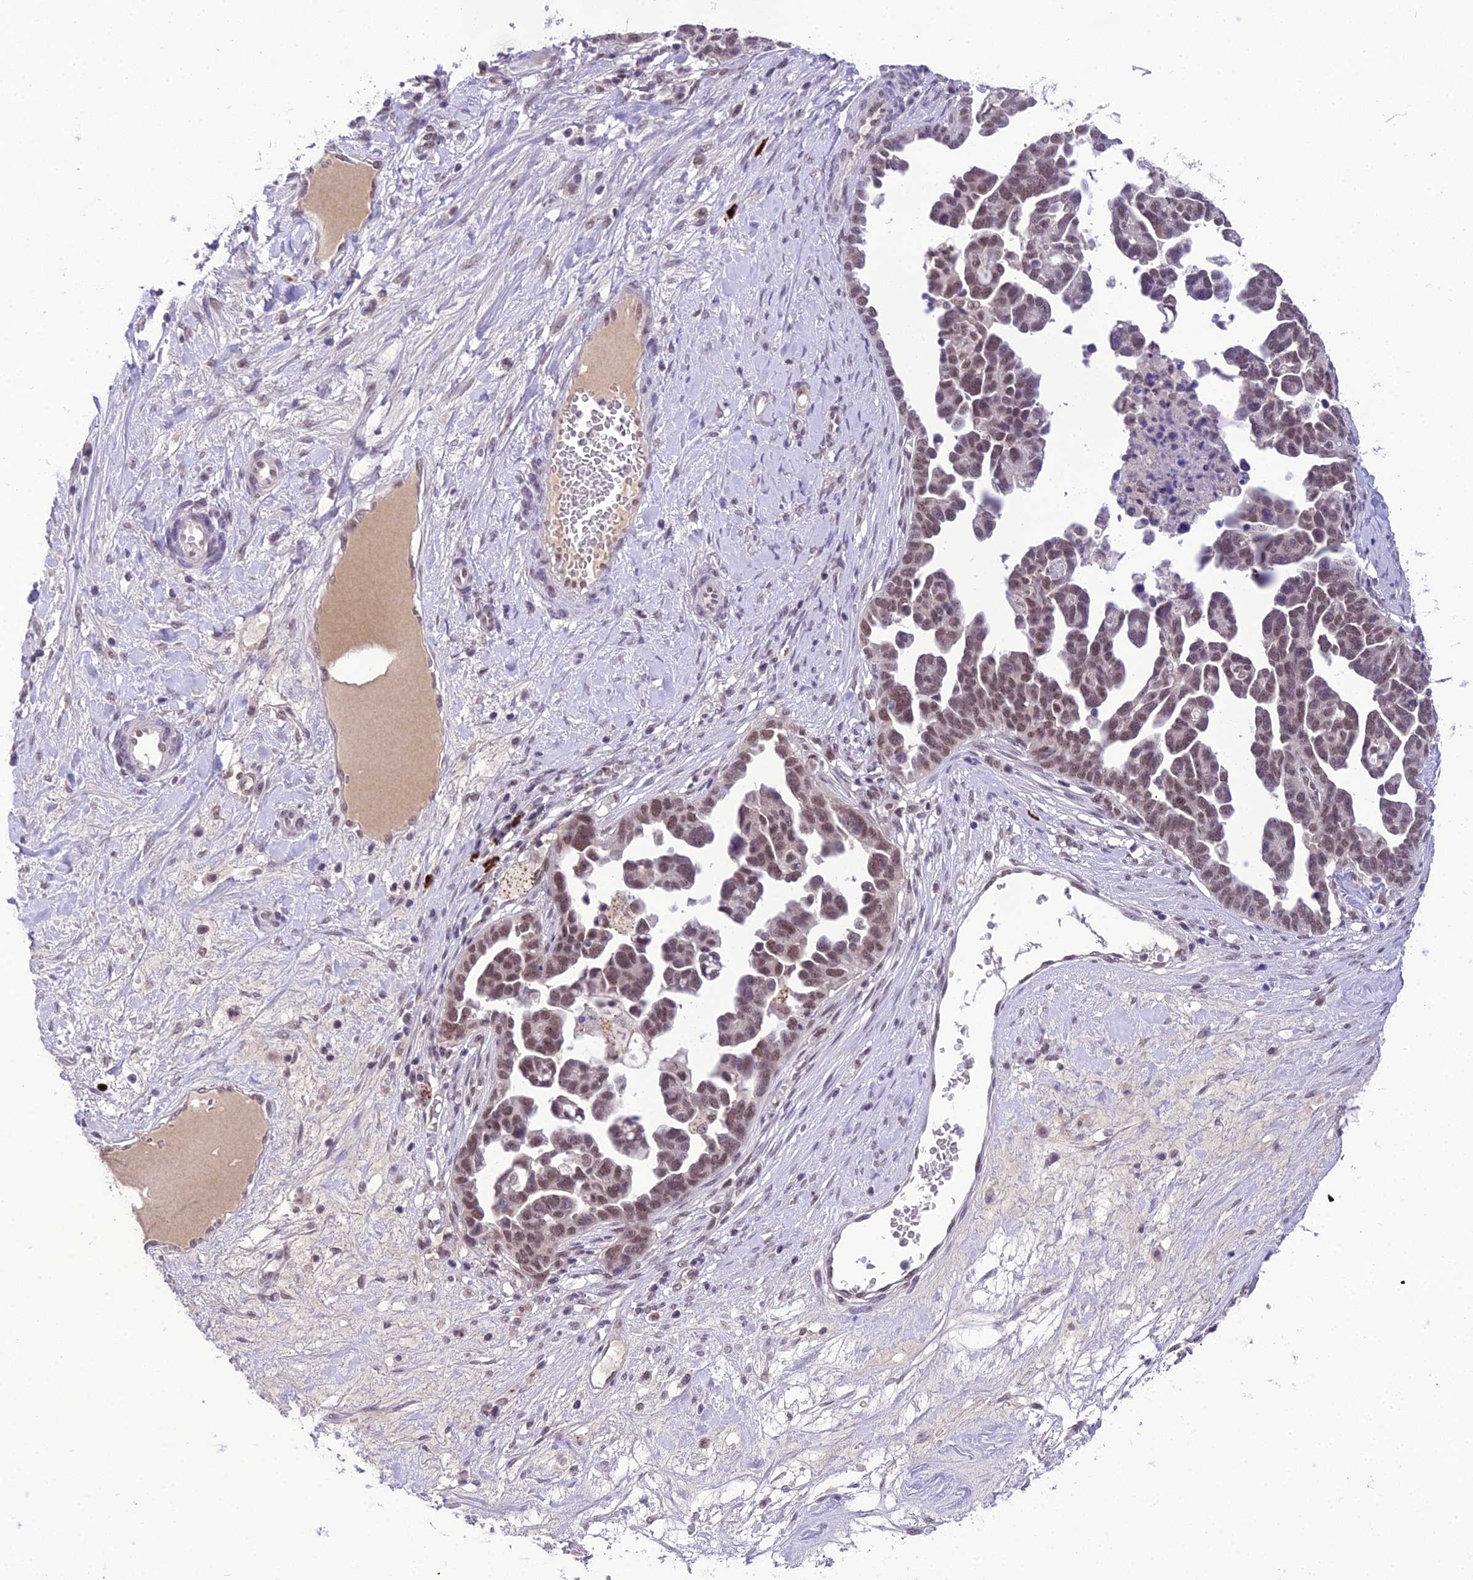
{"staining": {"intensity": "moderate", "quantity": ">75%", "location": "nuclear"}, "tissue": "ovarian cancer", "cell_type": "Tumor cells", "image_type": "cancer", "snomed": [{"axis": "morphology", "description": "Cystadenocarcinoma, serous, NOS"}, {"axis": "topography", "description": "Ovary"}], "caption": "Tumor cells show medium levels of moderate nuclear expression in approximately >75% of cells in human ovarian cancer.", "gene": "SH3RF3", "patient": {"sex": "female", "age": 54}}